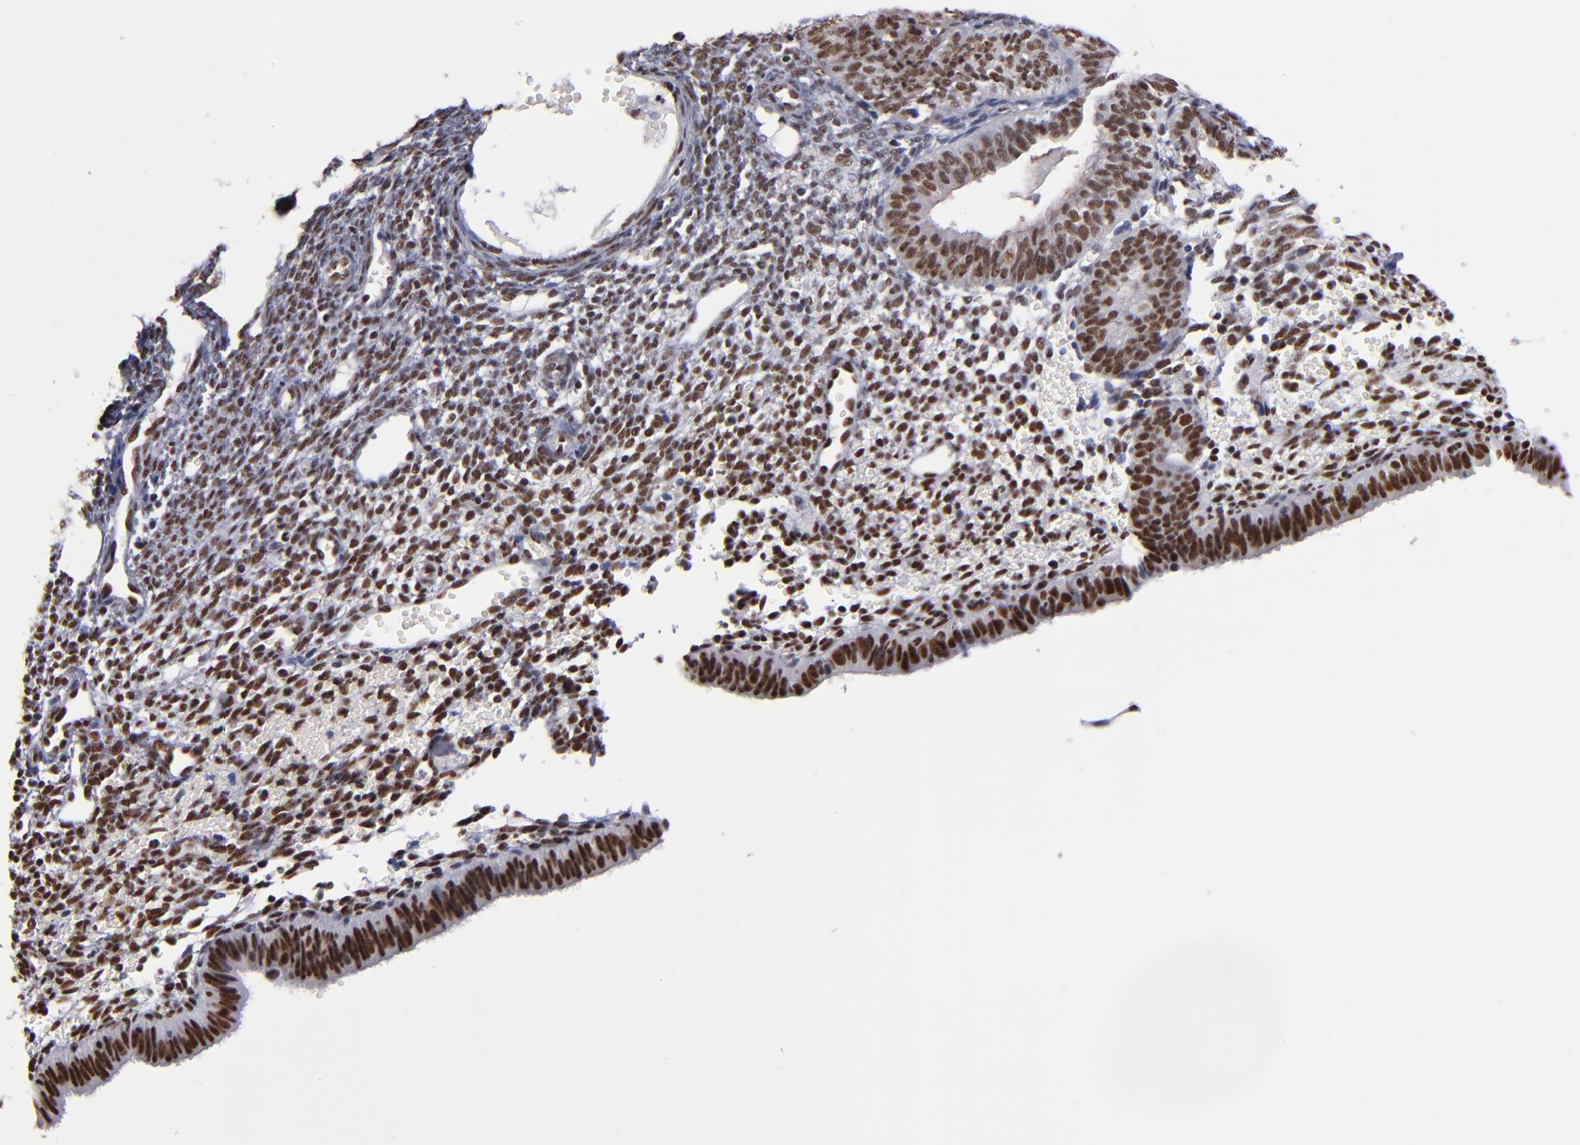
{"staining": {"intensity": "moderate", "quantity": ">75%", "location": "nuclear"}, "tissue": "endometrium", "cell_type": "Cells in endometrial stroma", "image_type": "normal", "snomed": [{"axis": "morphology", "description": "Normal tissue, NOS"}, {"axis": "topography", "description": "Endometrium"}], "caption": "Cells in endometrial stroma display moderate nuclear staining in approximately >75% of cells in unremarkable endometrium. The staining is performed using DAB brown chromogen to label protein expression. The nuclei are counter-stained blue using hematoxylin.", "gene": "MN1", "patient": {"sex": "female", "age": 61}}